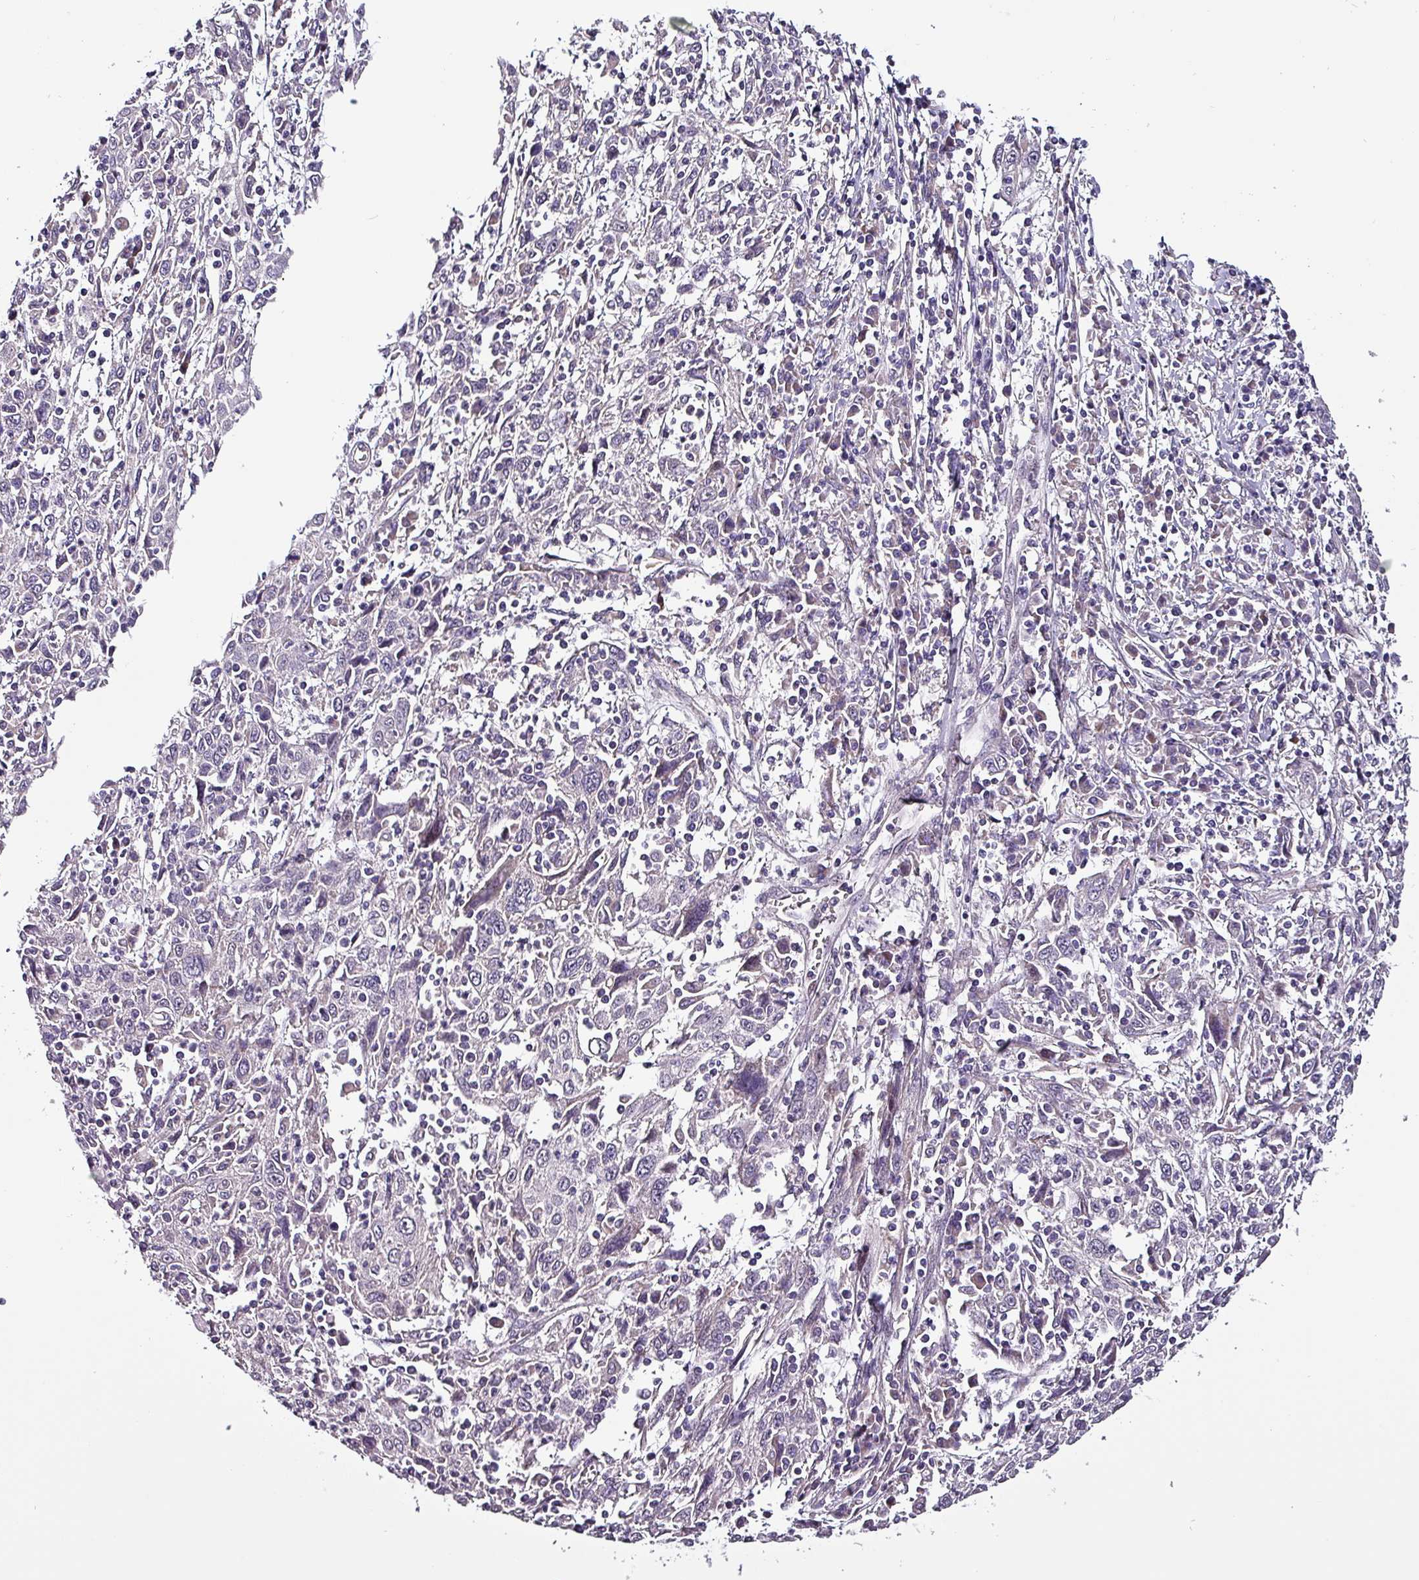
{"staining": {"intensity": "negative", "quantity": "none", "location": "none"}, "tissue": "cervical cancer", "cell_type": "Tumor cells", "image_type": "cancer", "snomed": [{"axis": "morphology", "description": "Squamous cell carcinoma, NOS"}, {"axis": "topography", "description": "Cervix"}], "caption": "Tumor cells are negative for protein expression in human squamous cell carcinoma (cervical).", "gene": "GRAPL", "patient": {"sex": "female", "age": 46}}